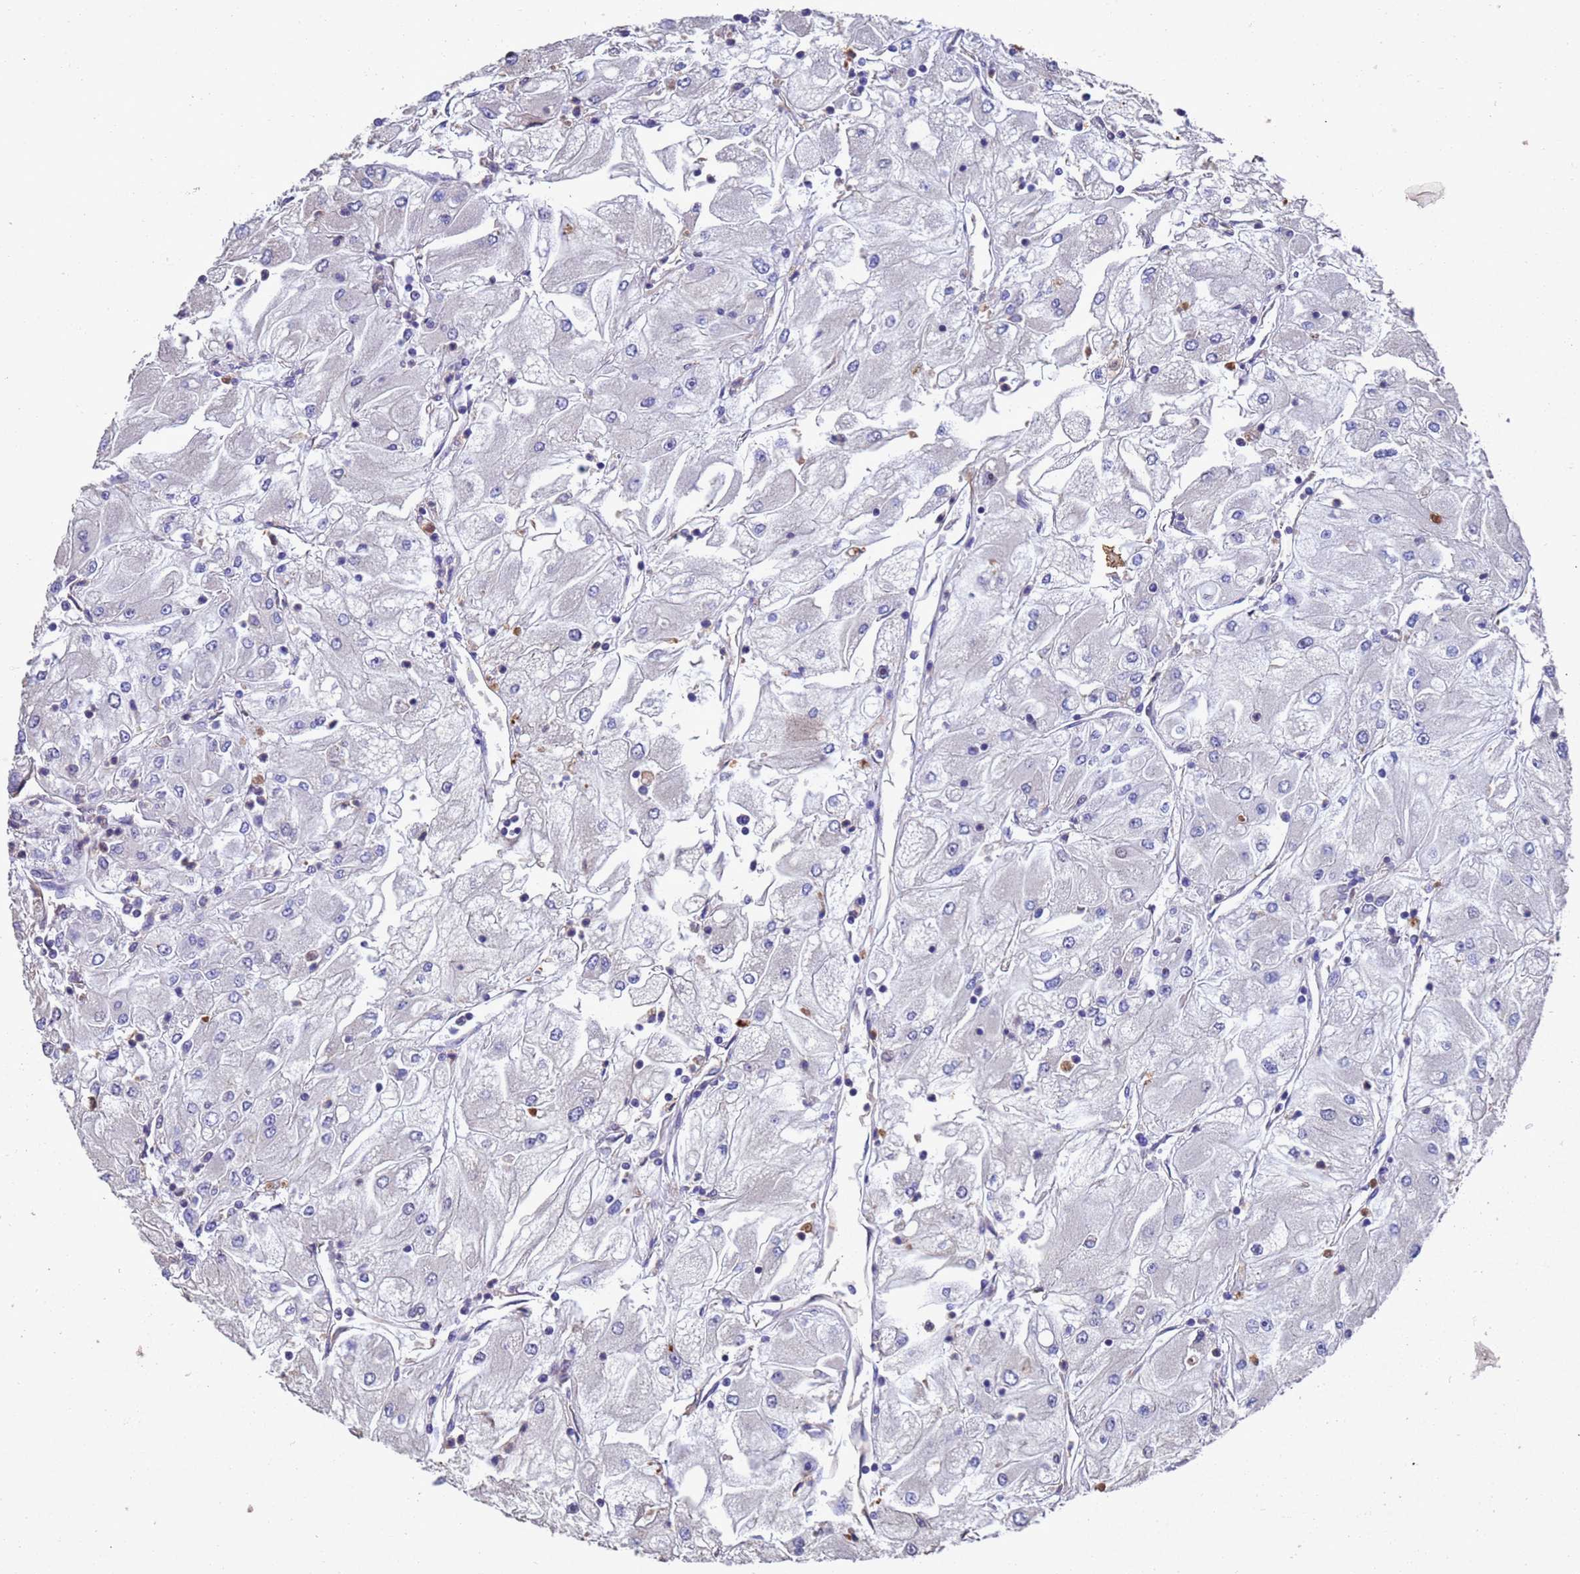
{"staining": {"intensity": "negative", "quantity": "none", "location": "none"}, "tissue": "renal cancer", "cell_type": "Tumor cells", "image_type": "cancer", "snomed": [{"axis": "morphology", "description": "Adenocarcinoma, NOS"}, {"axis": "topography", "description": "Kidney"}], "caption": "This is a image of IHC staining of renal cancer, which shows no positivity in tumor cells. (DAB (3,3'-diaminobenzidine) IHC with hematoxylin counter stain).", "gene": "TBK1", "patient": {"sex": "male", "age": 80}}